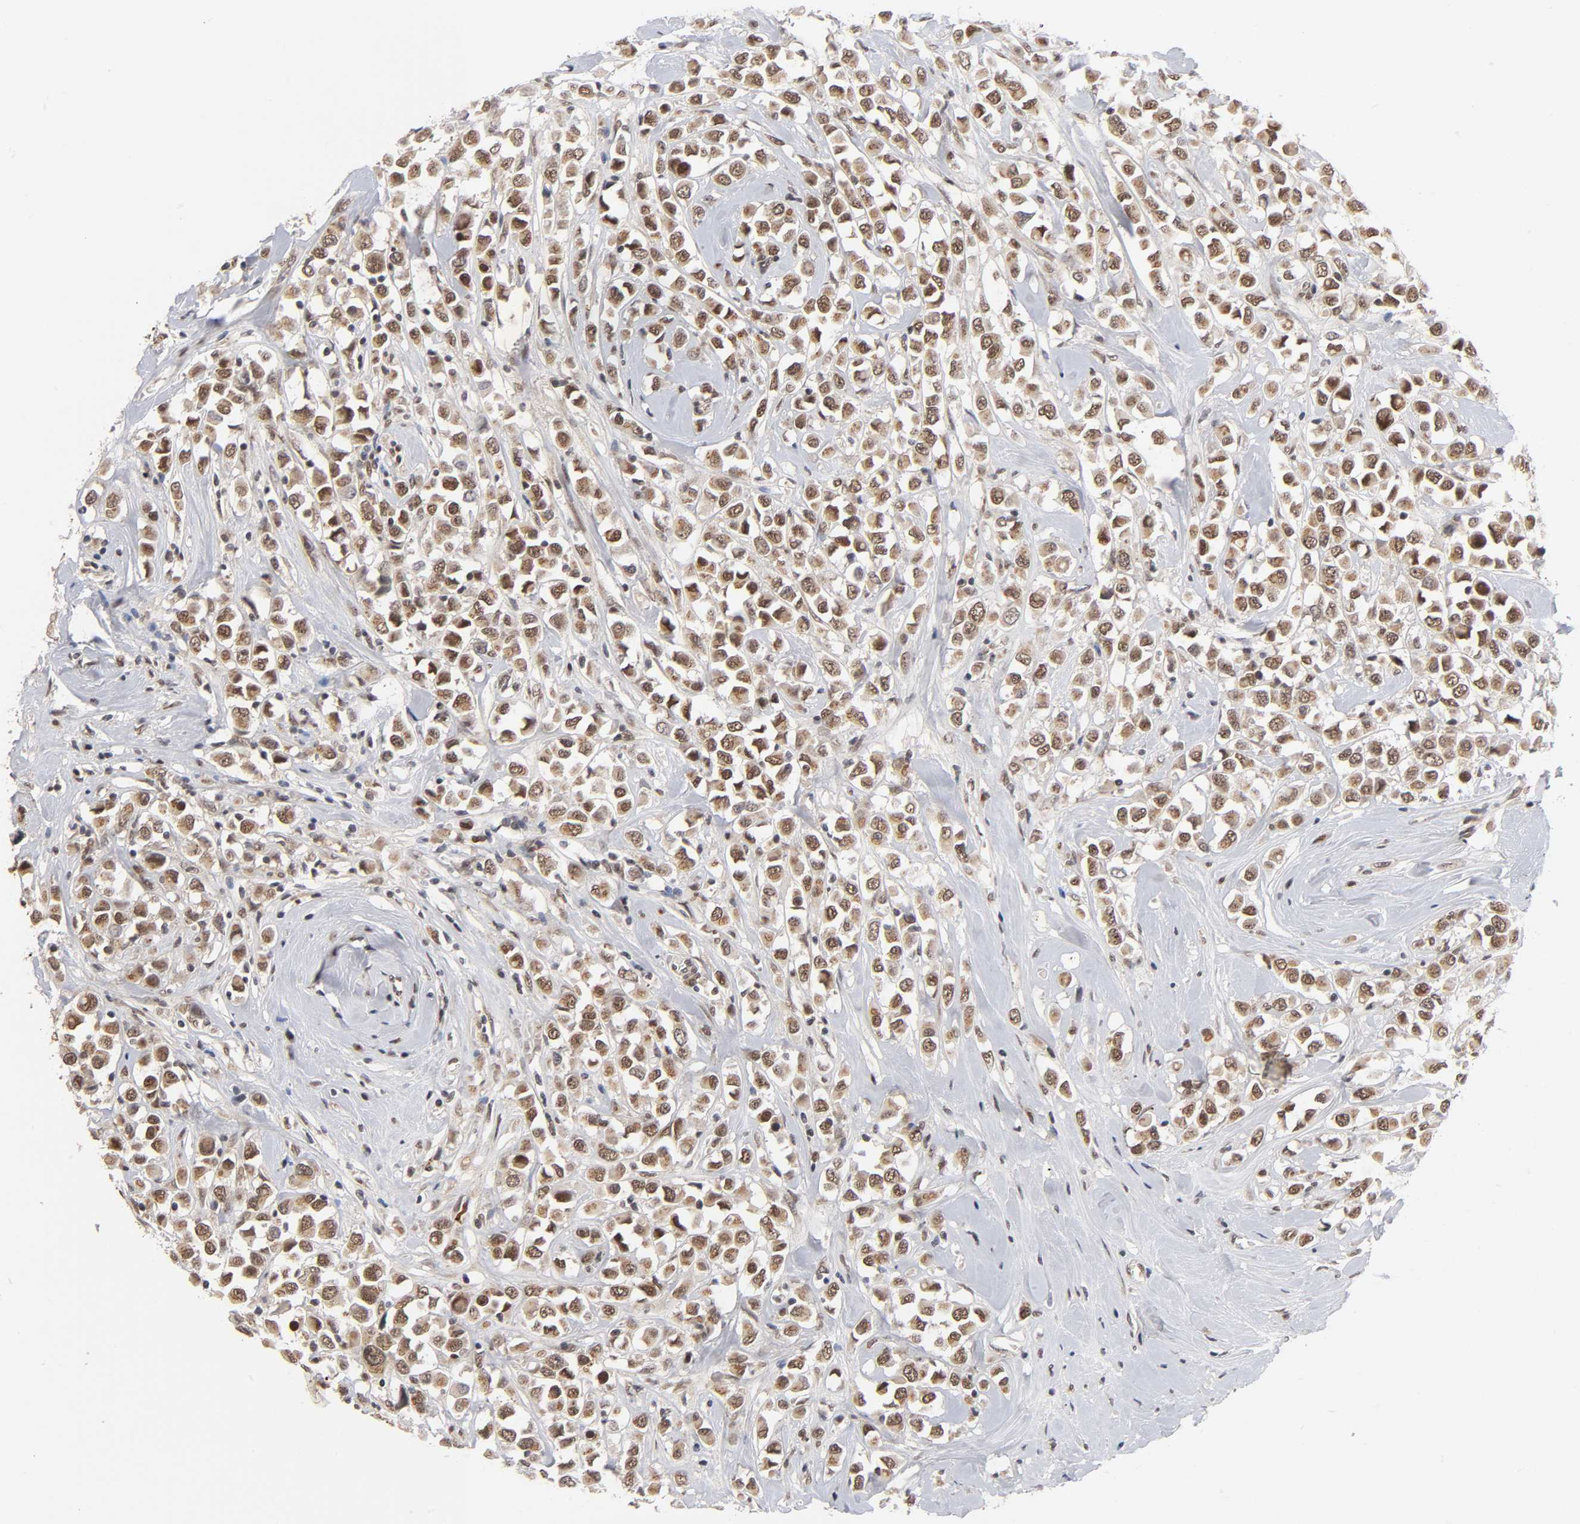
{"staining": {"intensity": "strong", "quantity": ">75%", "location": "cytoplasmic/membranous,nuclear"}, "tissue": "breast cancer", "cell_type": "Tumor cells", "image_type": "cancer", "snomed": [{"axis": "morphology", "description": "Duct carcinoma"}, {"axis": "topography", "description": "Breast"}], "caption": "Immunohistochemistry of breast cancer (infiltrating ductal carcinoma) shows high levels of strong cytoplasmic/membranous and nuclear staining in about >75% of tumor cells. (DAB IHC, brown staining for protein, blue staining for nuclei).", "gene": "EP300", "patient": {"sex": "female", "age": 61}}